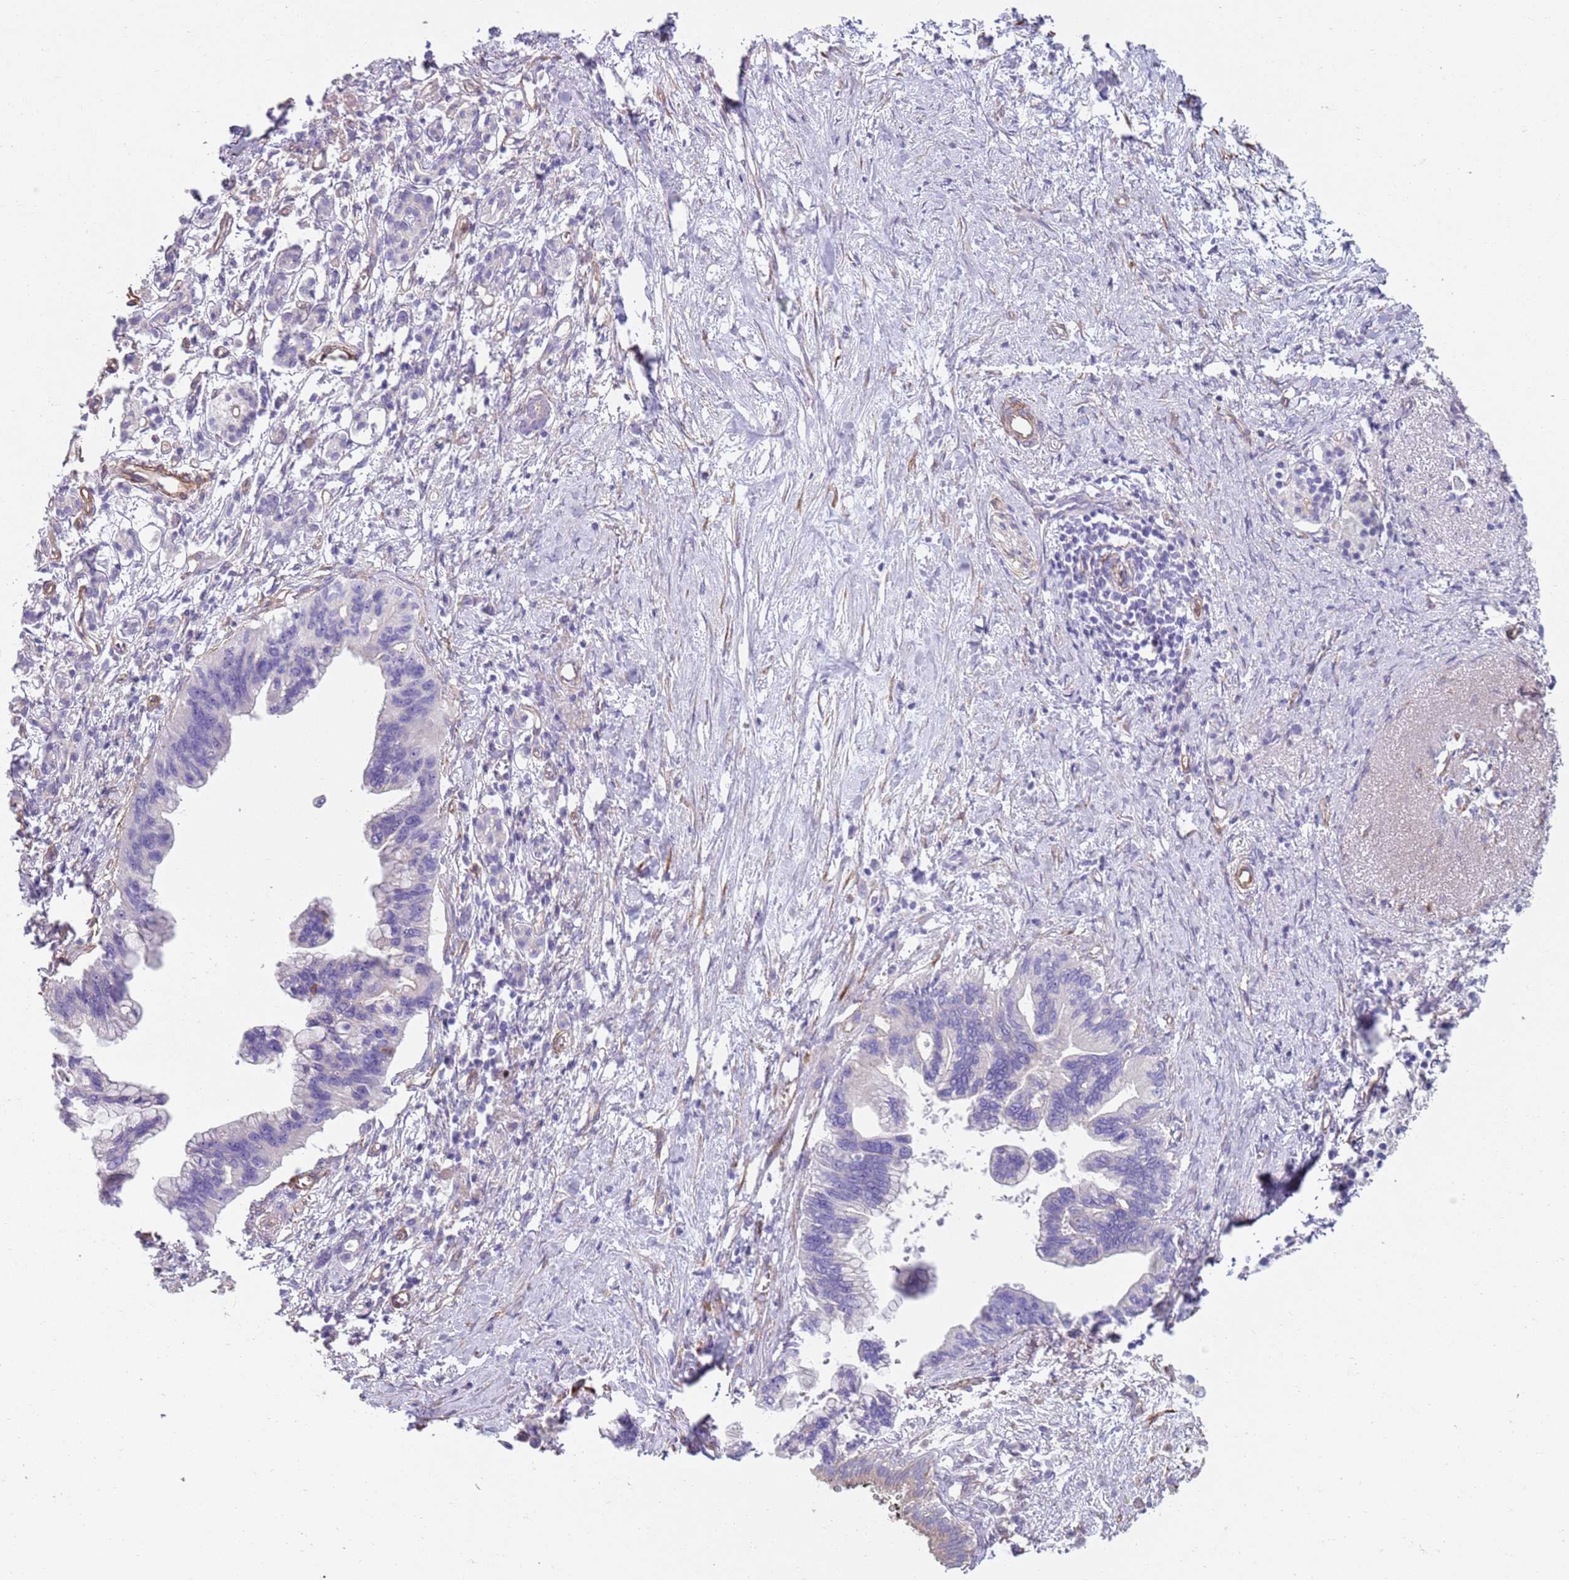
{"staining": {"intensity": "negative", "quantity": "none", "location": "none"}, "tissue": "pancreatic cancer", "cell_type": "Tumor cells", "image_type": "cancer", "snomed": [{"axis": "morphology", "description": "Adenocarcinoma, NOS"}, {"axis": "topography", "description": "Pancreas"}], "caption": "This photomicrograph is of adenocarcinoma (pancreatic) stained with immunohistochemistry to label a protein in brown with the nuclei are counter-stained blue. There is no staining in tumor cells.", "gene": "PHLPP2", "patient": {"sex": "female", "age": 83}}